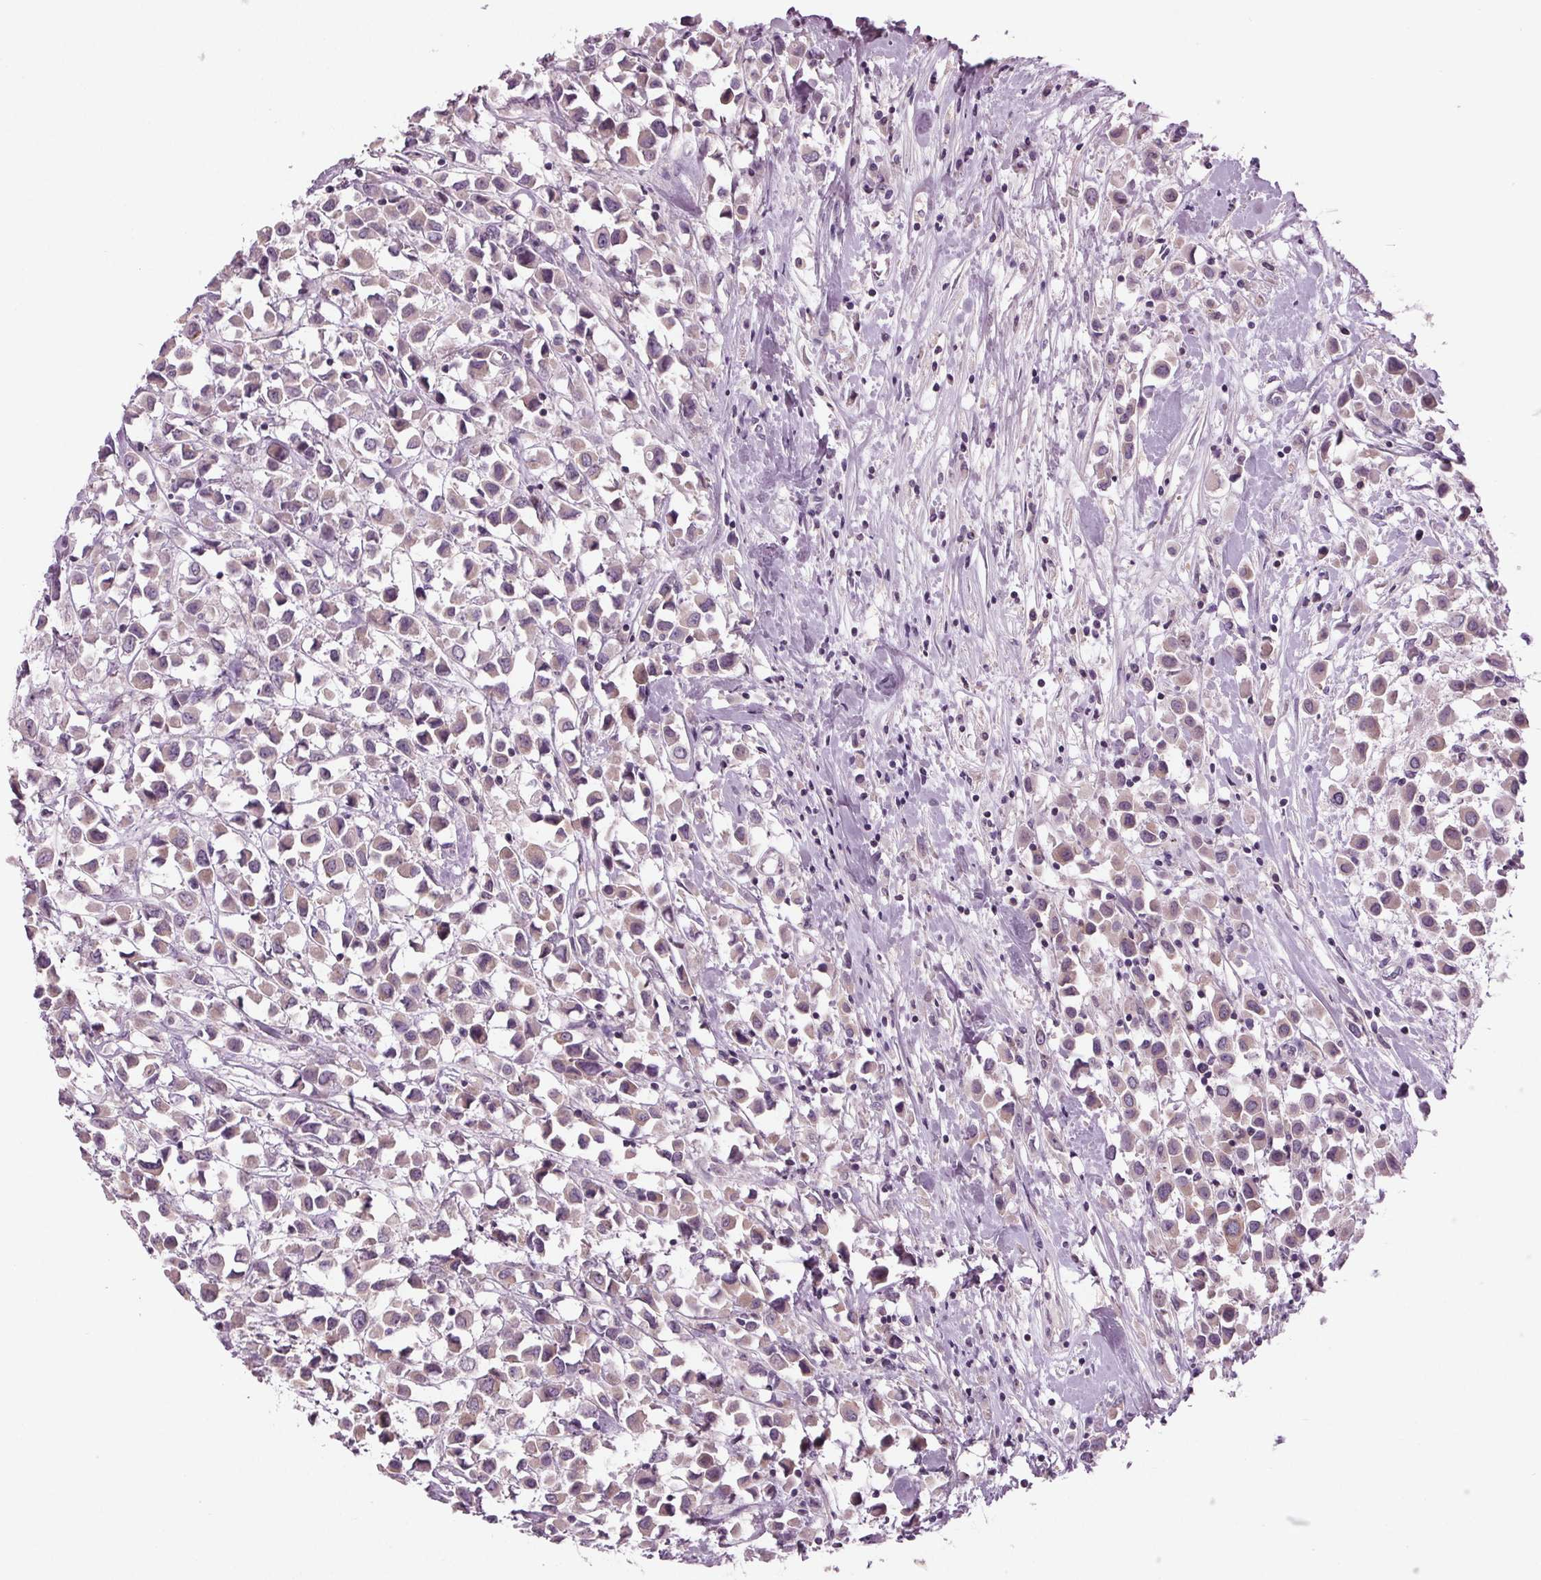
{"staining": {"intensity": "negative", "quantity": "none", "location": "none"}, "tissue": "breast cancer", "cell_type": "Tumor cells", "image_type": "cancer", "snomed": [{"axis": "morphology", "description": "Duct carcinoma"}, {"axis": "topography", "description": "Breast"}], "caption": "This is an immunohistochemistry (IHC) image of human breast cancer. There is no positivity in tumor cells.", "gene": "BHLHE22", "patient": {"sex": "female", "age": 61}}